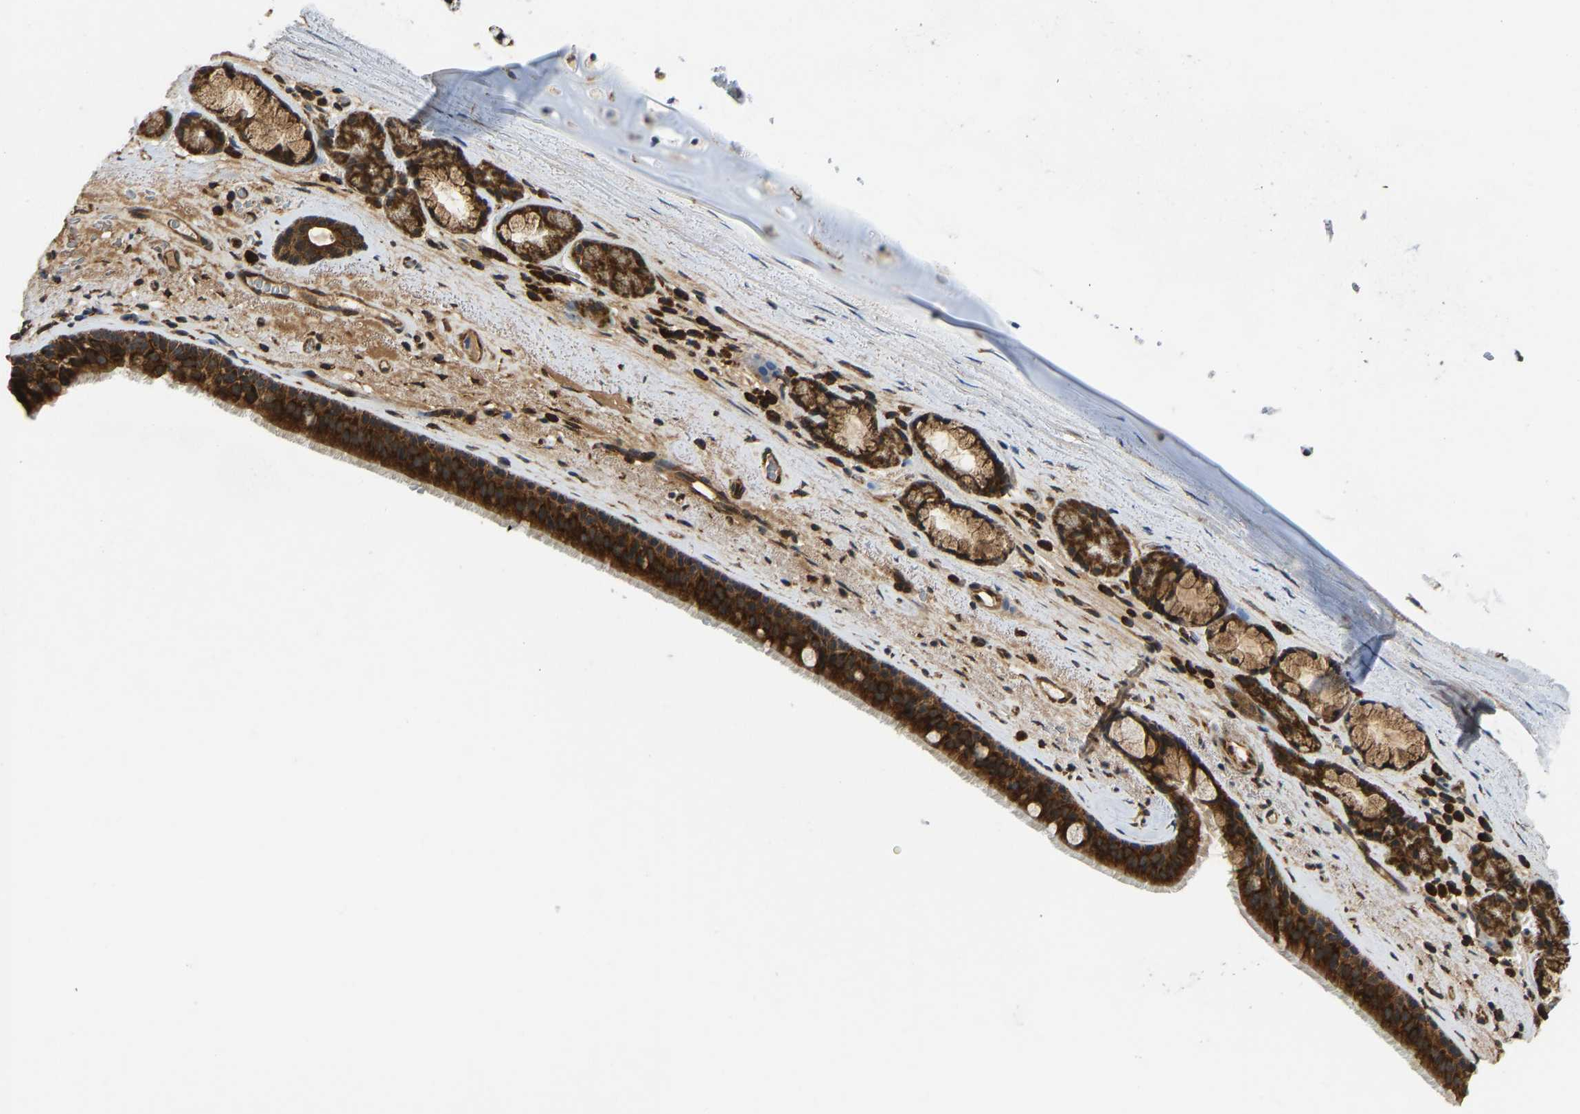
{"staining": {"intensity": "strong", "quantity": ">75%", "location": "cytoplasmic/membranous"}, "tissue": "bronchus", "cell_type": "Respiratory epithelial cells", "image_type": "normal", "snomed": [{"axis": "morphology", "description": "Normal tissue, NOS"}, {"axis": "topography", "description": "Cartilage tissue"}], "caption": "Immunohistochemistry photomicrograph of normal bronchus: human bronchus stained using IHC exhibits high levels of strong protein expression localized specifically in the cytoplasmic/membranous of respiratory epithelial cells, appearing as a cytoplasmic/membranous brown color.", "gene": "RASGRF2", "patient": {"sex": "female", "age": 63}}